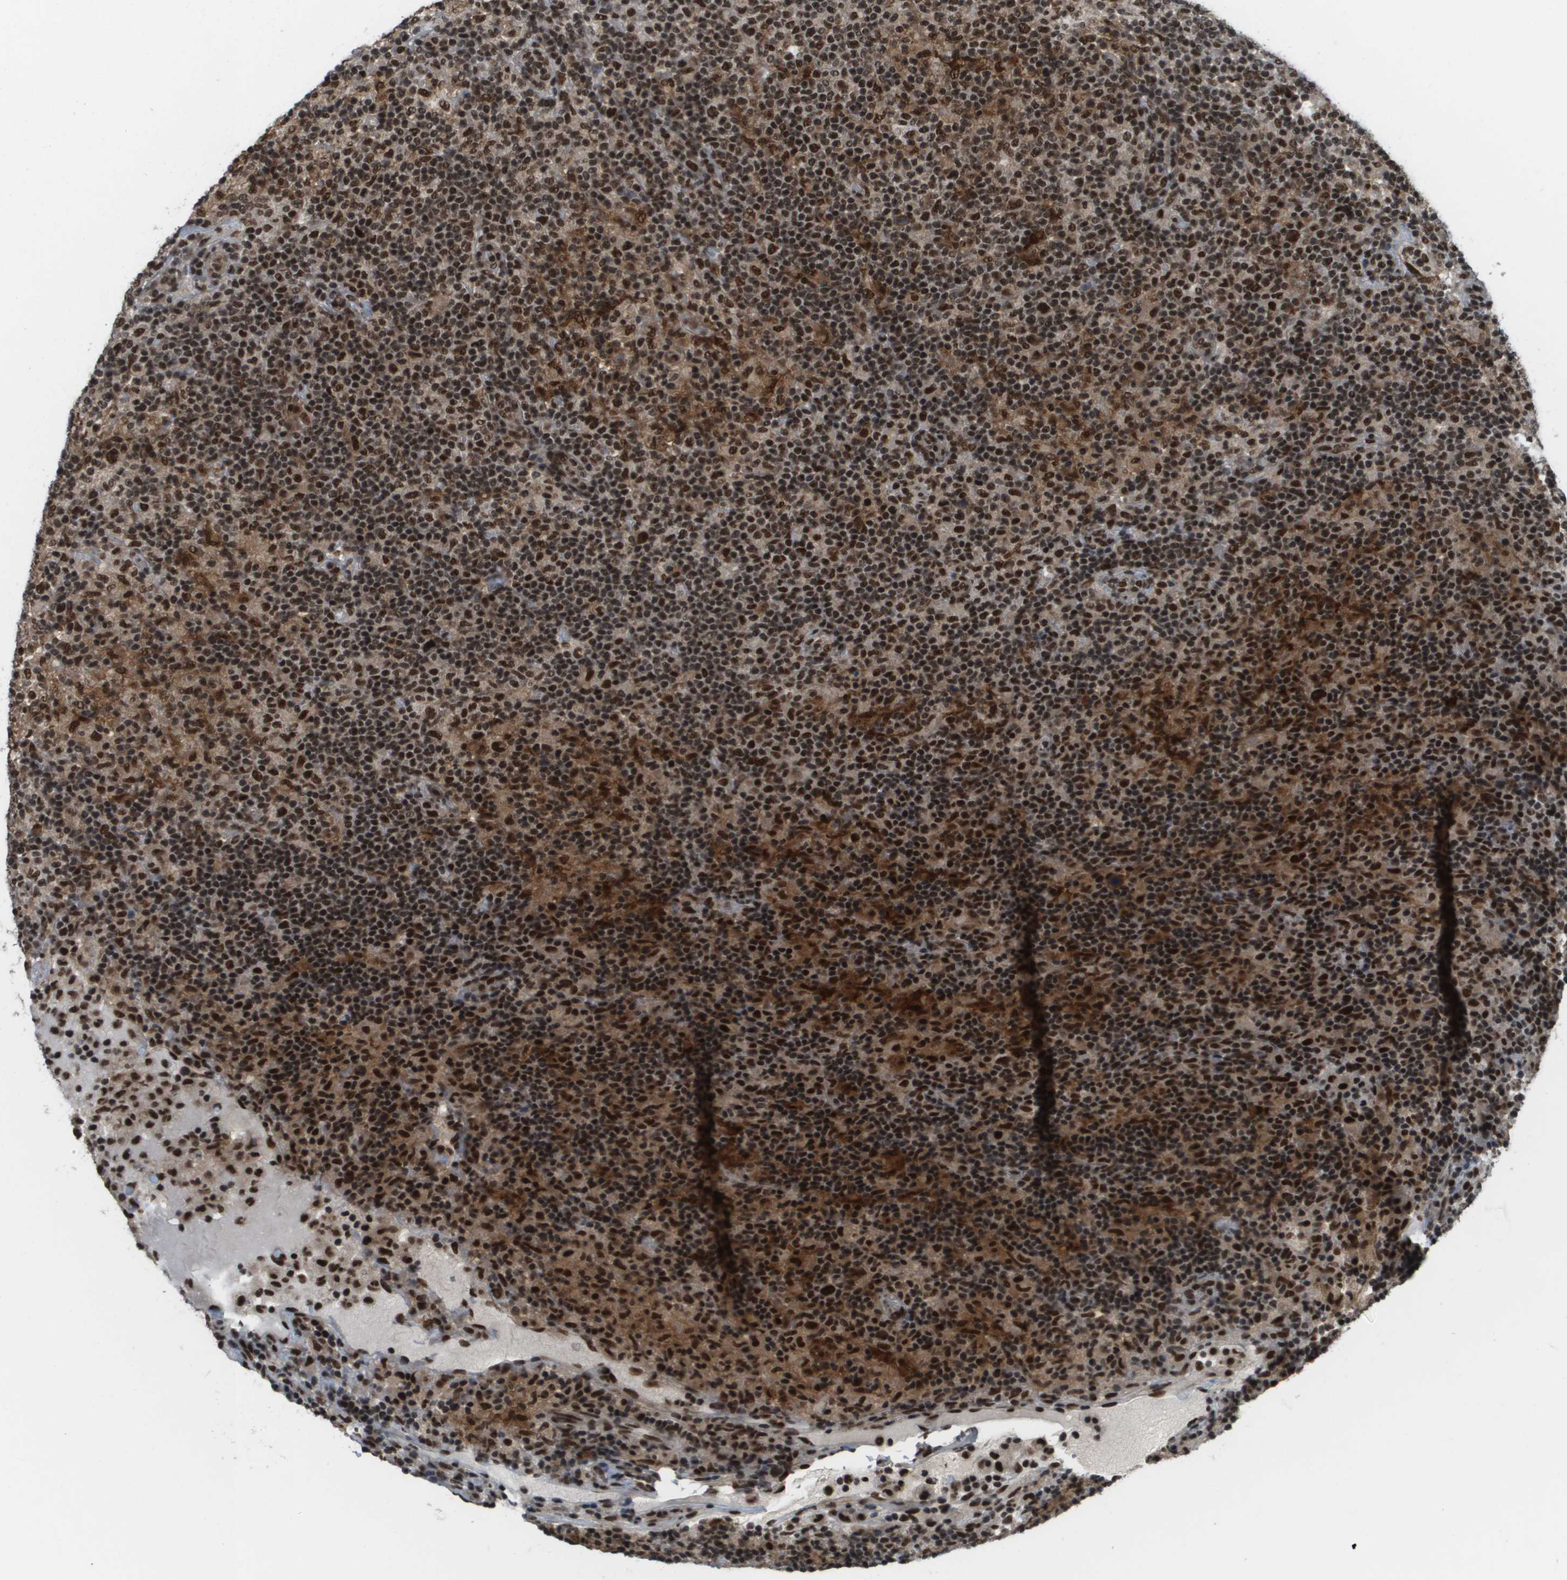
{"staining": {"intensity": "strong", "quantity": ">75%", "location": "nuclear"}, "tissue": "lymphoma", "cell_type": "Tumor cells", "image_type": "cancer", "snomed": [{"axis": "morphology", "description": "Hodgkin's disease, NOS"}, {"axis": "topography", "description": "Lymph node"}], "caption": "DAB (3,3'-diaminobenzidine) immunohistochemical staining of lymphoma displays strong nuclear protein positivity in about >75% of tumor cells.", "gene": "PRCC", "patient": {"sex": "male", "age": 70}}